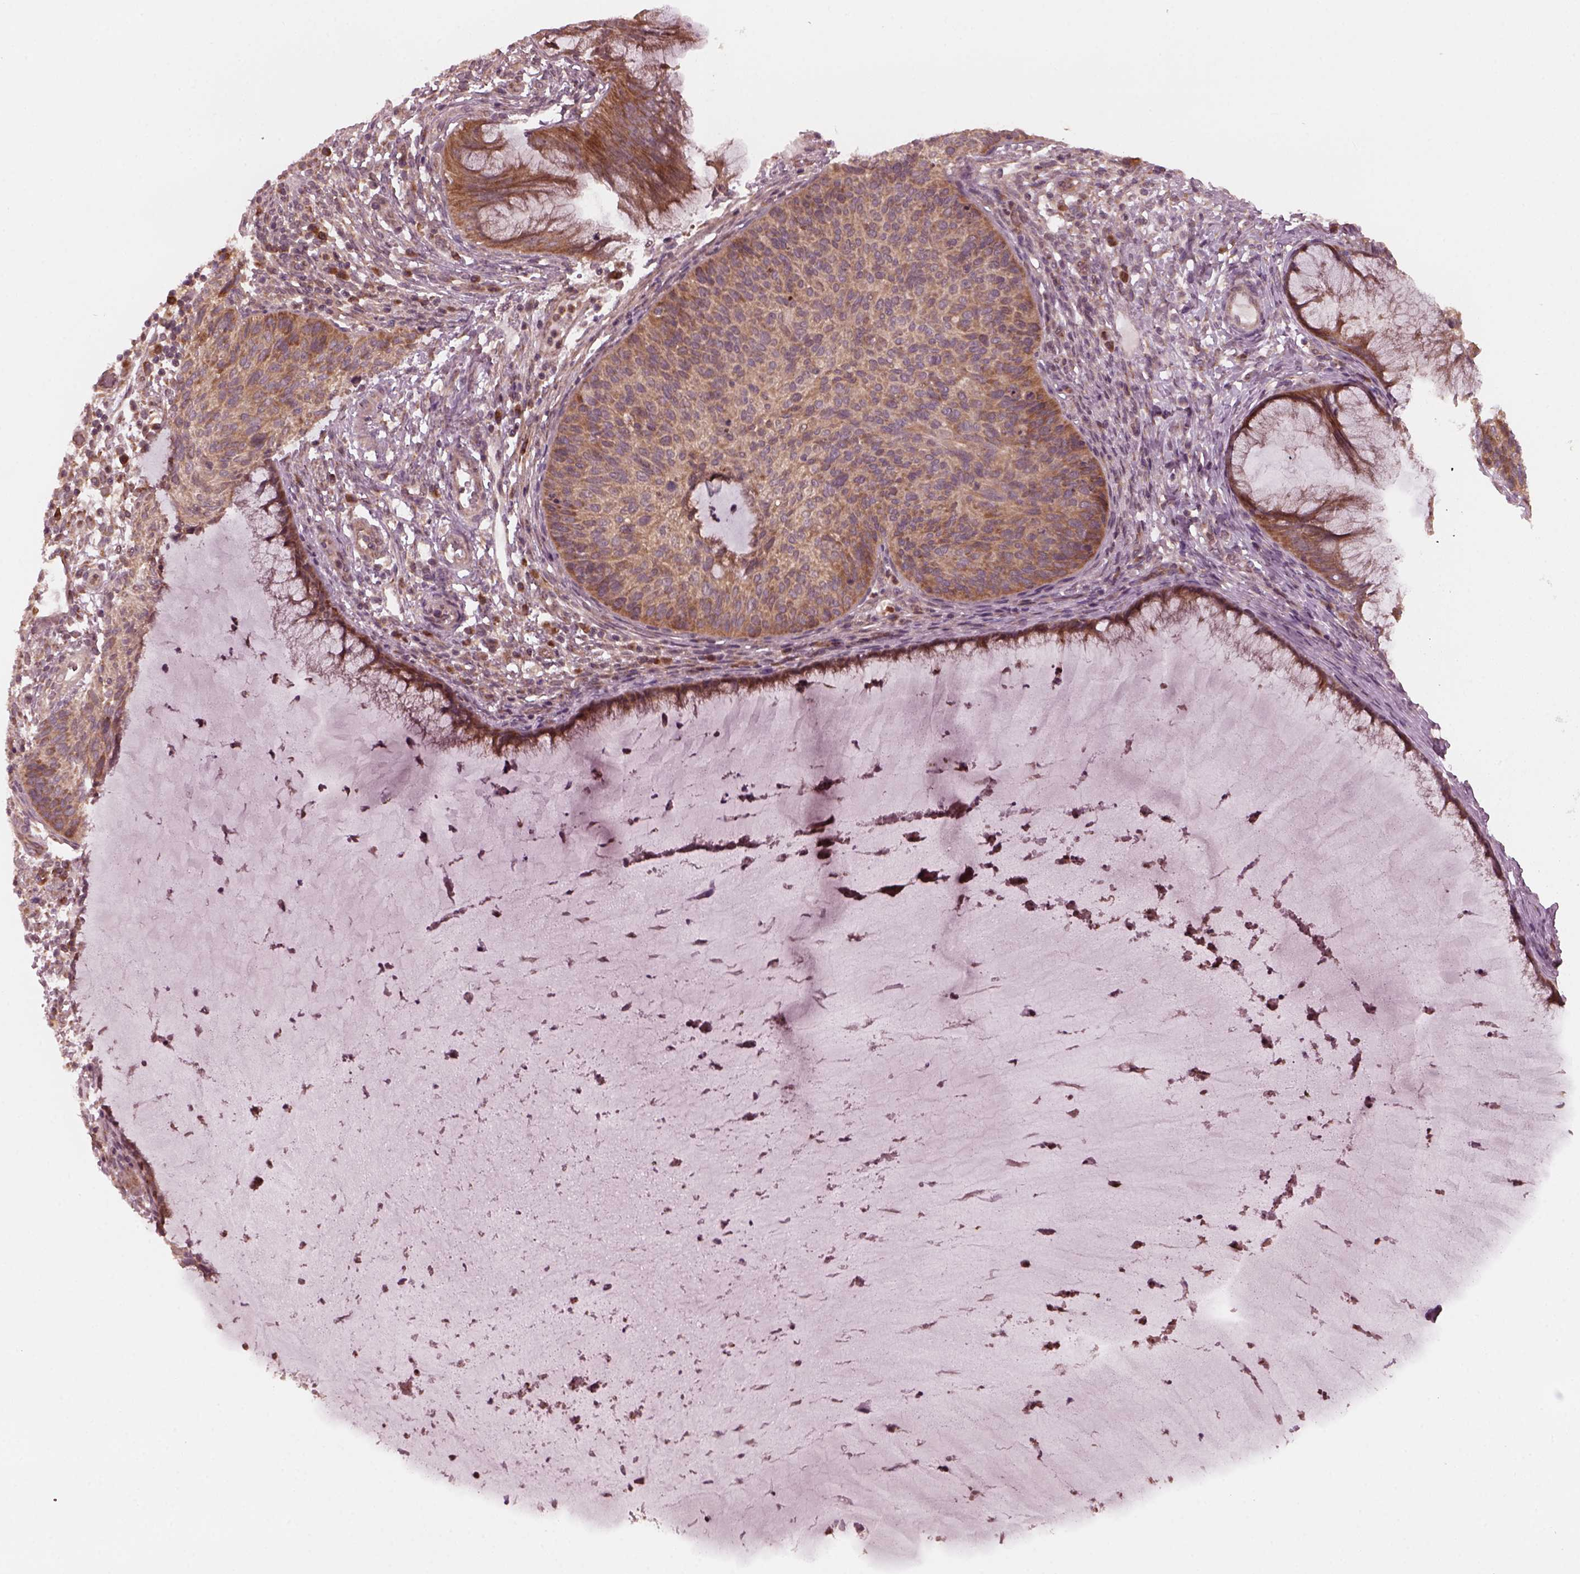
{"staining": {"intensity": "moderate", "quantity": "<25%", "location": "cytoplasmic/membranous"}, "tissue": "cervical cancer", "cell_type": "Tumor cells", "image_type": "cancer", "snomed": [{"axis": "morphology", "description": "Squamous cell carcinoma, NOS"}, {"axis": "topography", "description": "Cervix"}], "caption": "Moderate cytoplasmic/membranous protein expression is identified in about <25% of tumor cells in squamous cell carcinoma (cervical).", "gene": "FAF2", "patient": {"sex": "female", "age": 36}}